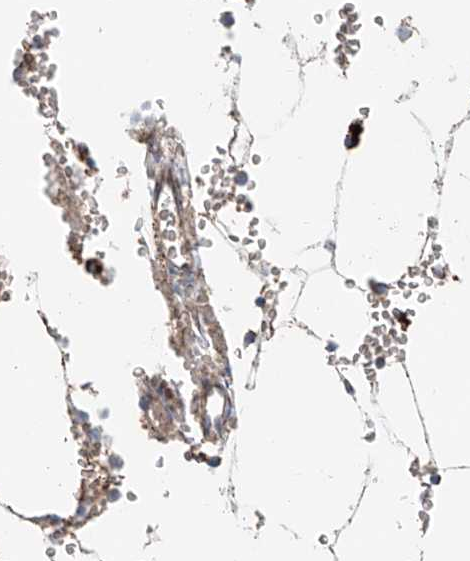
{"staining": {"intensity": "moderate", "quantity": "<25%", "location": "cytoplasmic/membranous"}, "tissue": "bone marrow", "cell_type": "Hematopoietic cells", "image_type": "normal", "snomed": [{"axis": "morphology", "description": "Normal tissue, NOS"}, {"axis": "topography", "description": "Bone marrow"}], "caption": "Immunohistochemical staining of normal bone marrow shows moderate cytoplasmic/membranous protein staining in about <25% of hematopoietic cells. (Stains: DAB (3,3'-diaminobenzidine) in brown, nuclei in blue, Microscopy: brightfield microscopy at high magnification).", "gene": "CARD10", "patient": {"sex": "male", "age": 70}}